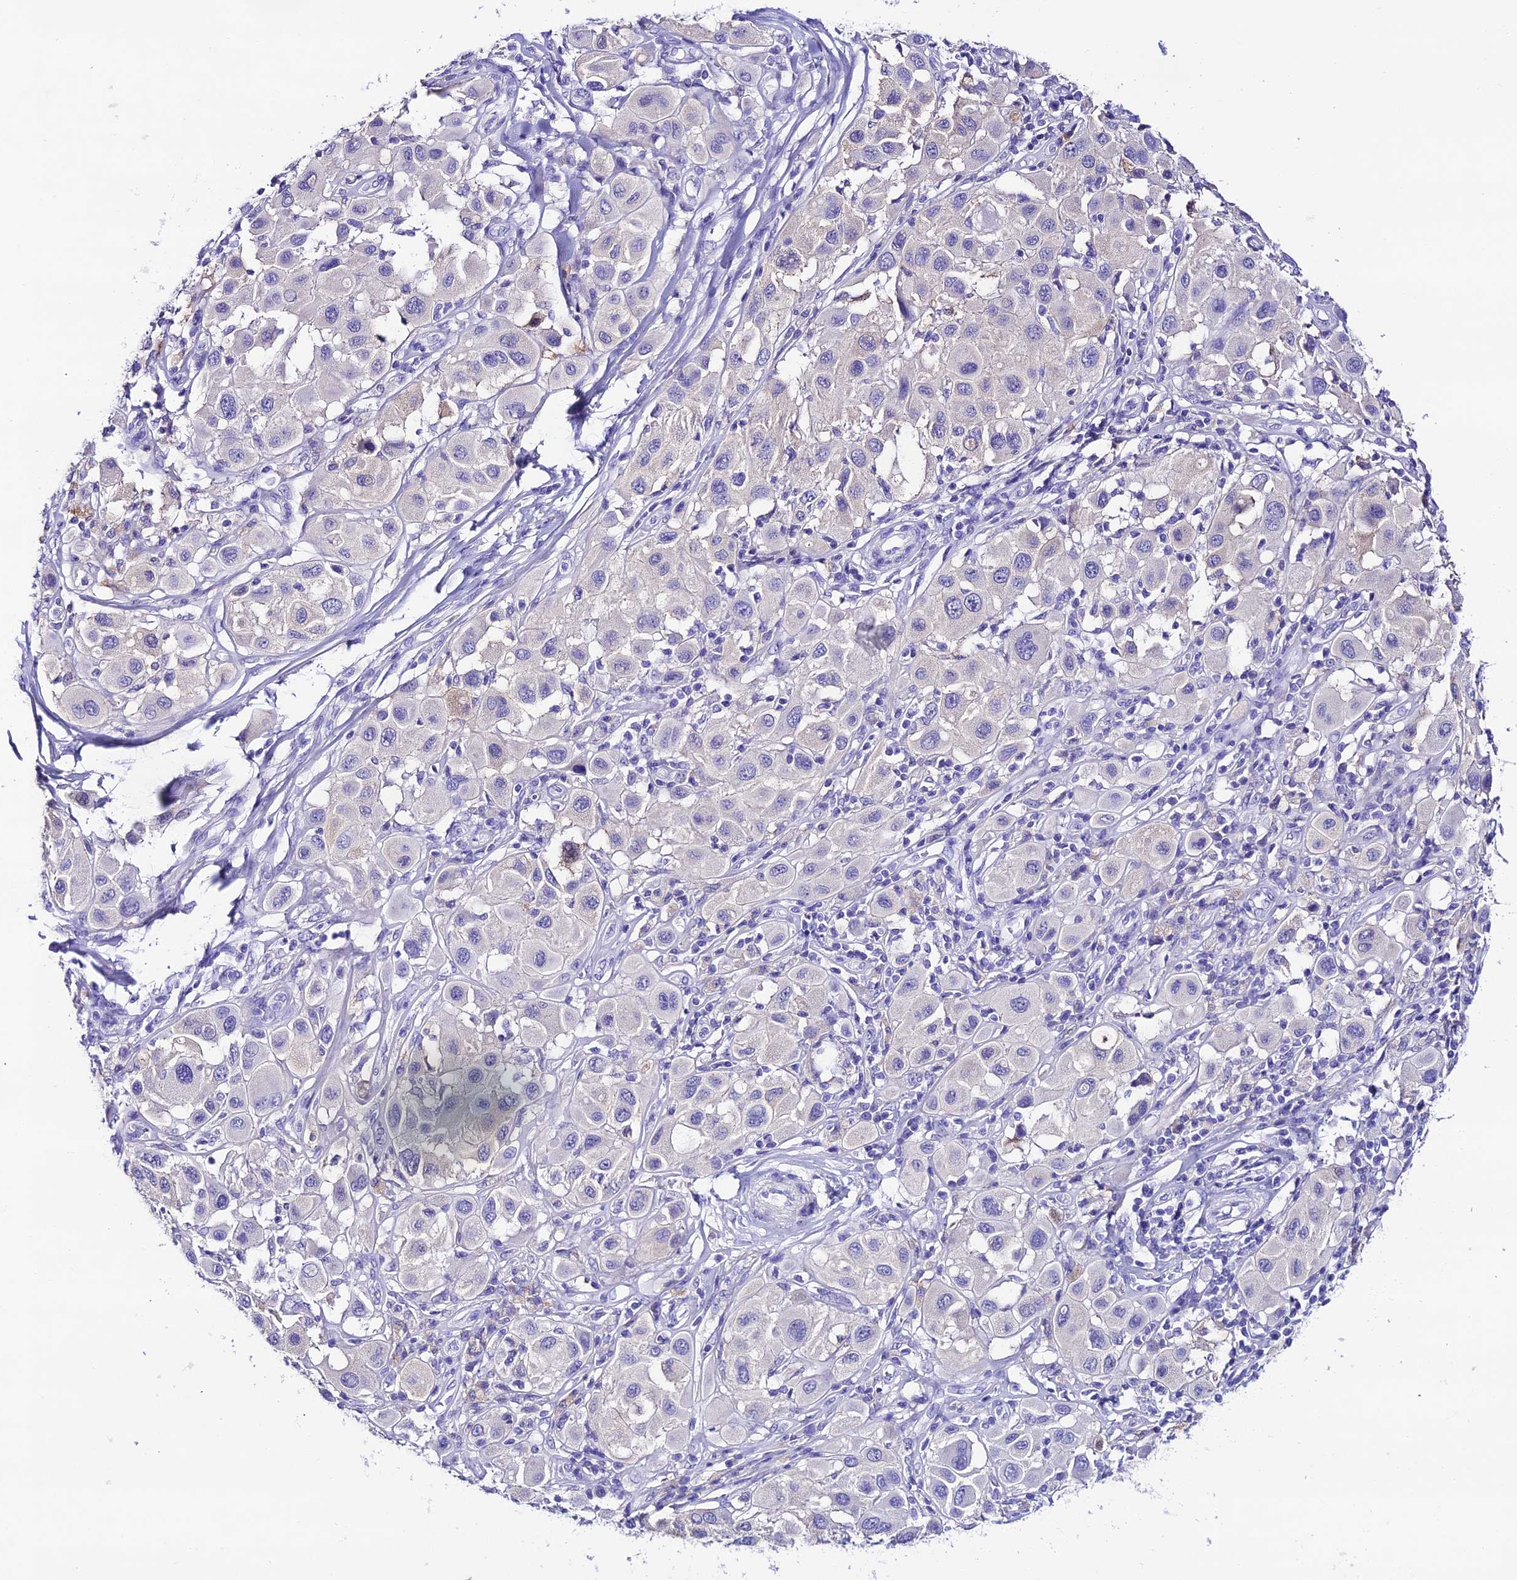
{"staining": {"intensity": "negative", "quantity": "none", "location": "none"}, "tissue": "melanoma", "cell_type": "Tumor cells", "image_type": "cancer", "snomed": [{"axis": "morphology", "description": "Malignant melanoma, Metastatic site"}, {"axis": "topography", "description": "Skin"}], "caption": "Immunohistochemical staining of melanoma demonstrates no significant expression in tumor cells. (Stains: DAB (3,3'-diaminobenzidine) IHC with hematoxylin counter stain, Microscopy: brightfield microscopy at high magnification).", "gene": "NLRP6", "patient": {"sex": "male", "age": 41}}